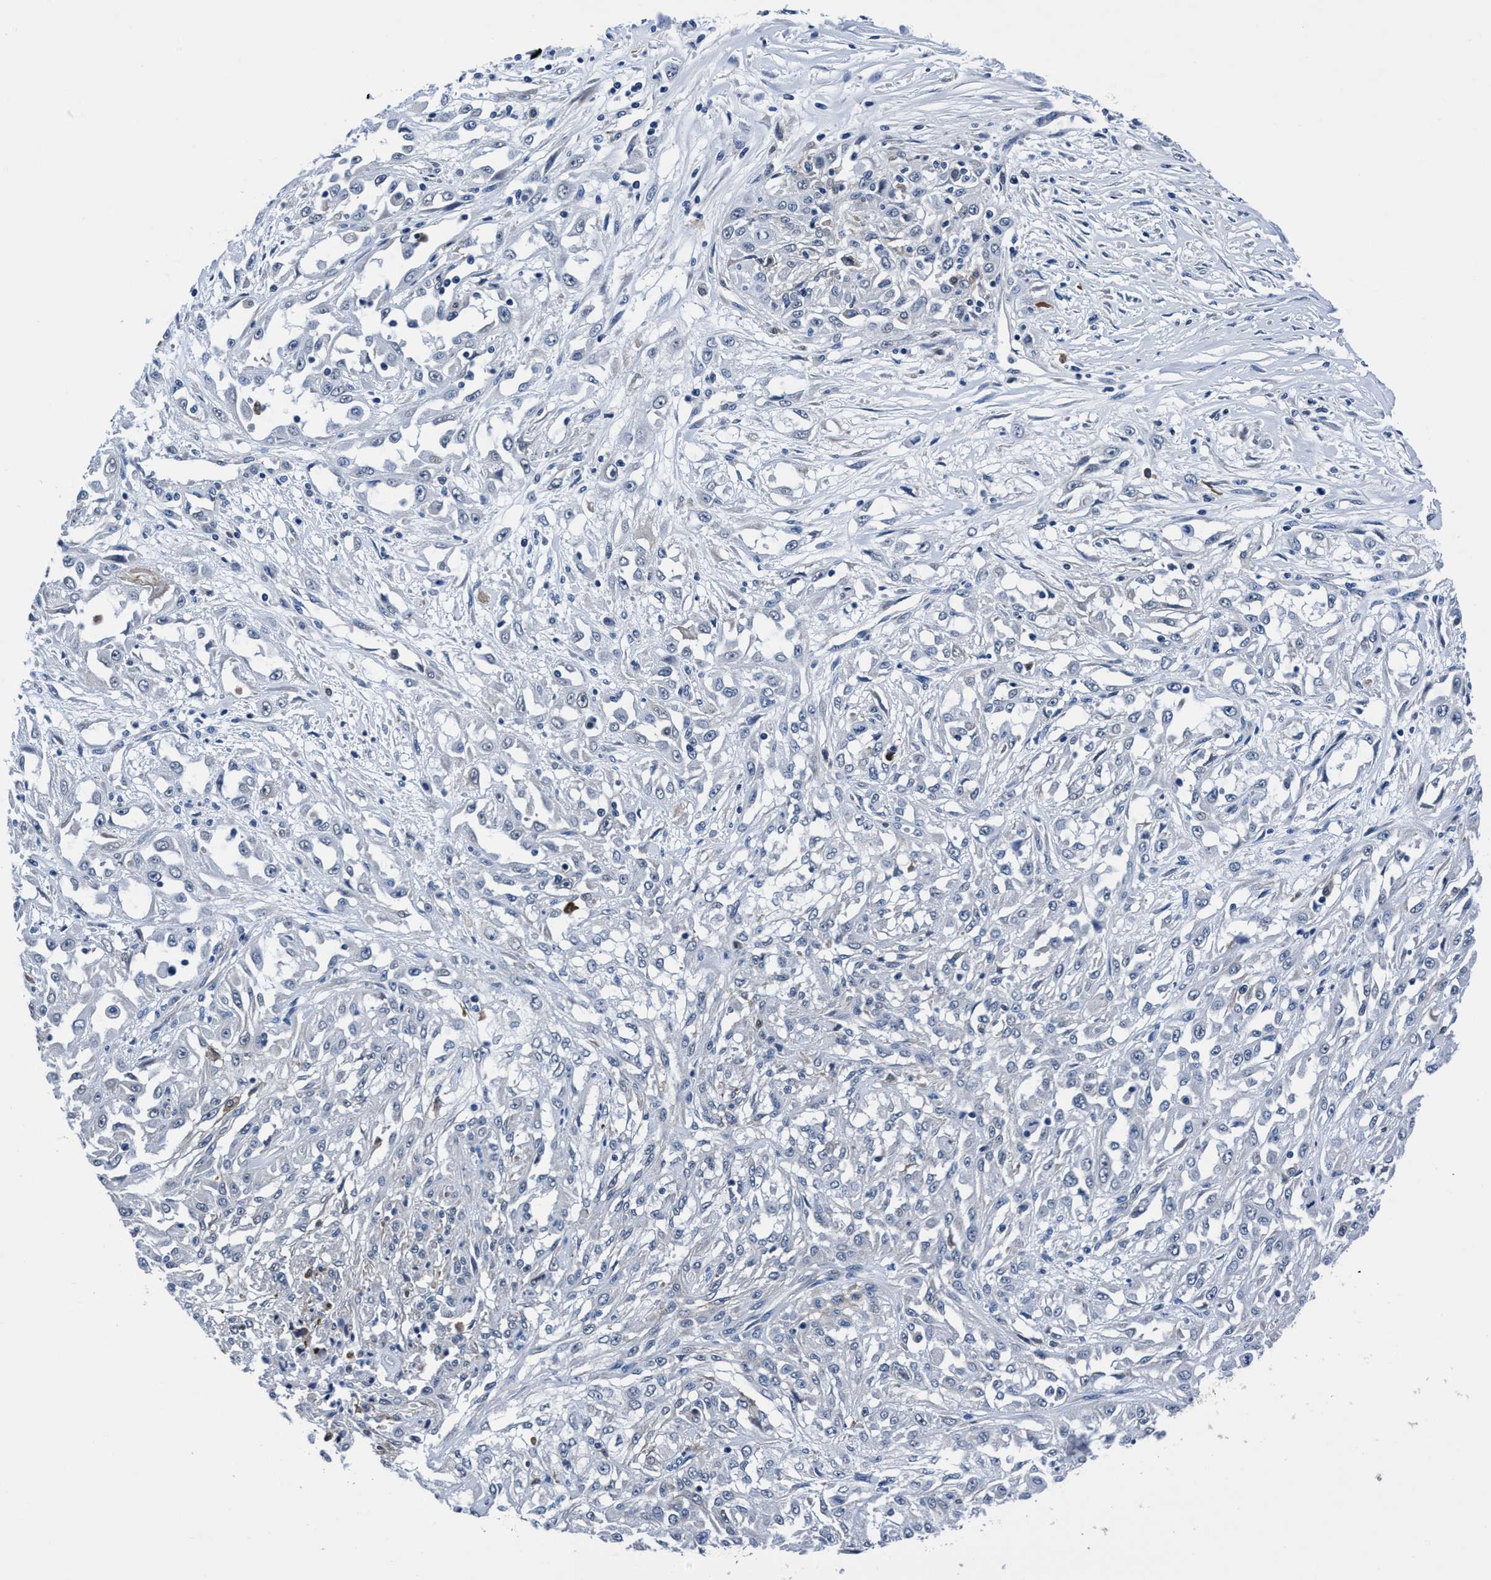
{"staining": {"intensity": "negative", "quantity": "none", "location": "none"}, "tissue": "skin cancer", "cell_type": "Tumor cells", "image_type": "cancer", "snomed": [{"axis": "morphology", "description": "Squamous cell carcinoma, NOS"}, {"axis": "morphology", "description": "Squamous cell carcinoma, metastatic, NOS"}, {"axis": "topography", "description": "Skin"}, {"axis": "topography", "description": "Lymph node"}], "caption": "DAB immunohistochemical staining of human skin cancer (squamous cell carcinoma) shows no significant staining in tumor cells. Nuclei are stained in blue.", "gene": "TMEM94", "patient": {"sex": "male", "age": 75}}